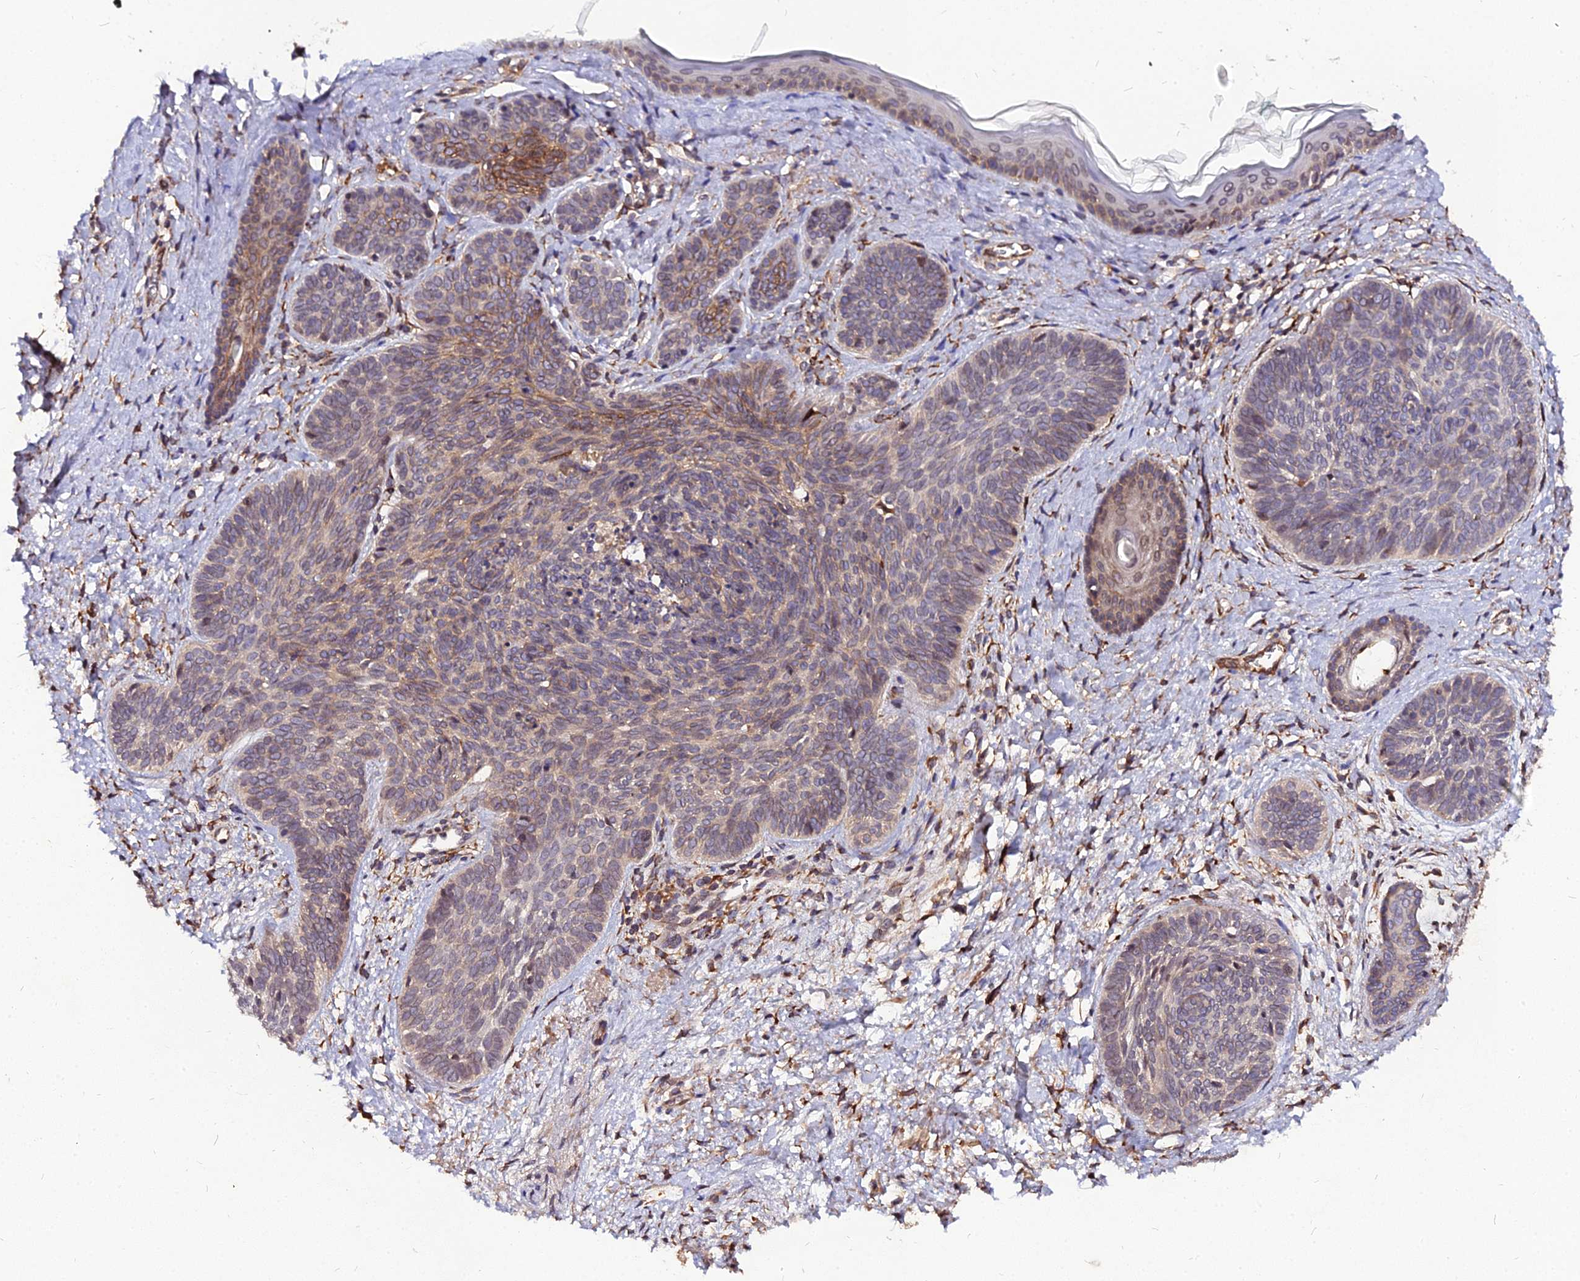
{"staining": {"intensity": "moderate", "quantity": "25%-75%", "location": "cytoplasmic/membranous"}, "tissue": "skin cancer", "cell_type": "Tumor cells", "image_type": "cancer", "snomed": [{"axis": "morphology", "description": "Basal cell carcinoma"}, {"axis": "topography", "description": "Skin"}], "caption": "A brown stain highlights moderate cytoplasmic/membranous positivity of a protein in skin cancer tumor cells. Nuclei are stained in blue.", "gene": "PDE4D", "patient": {"sex": "female", "age": 81}}